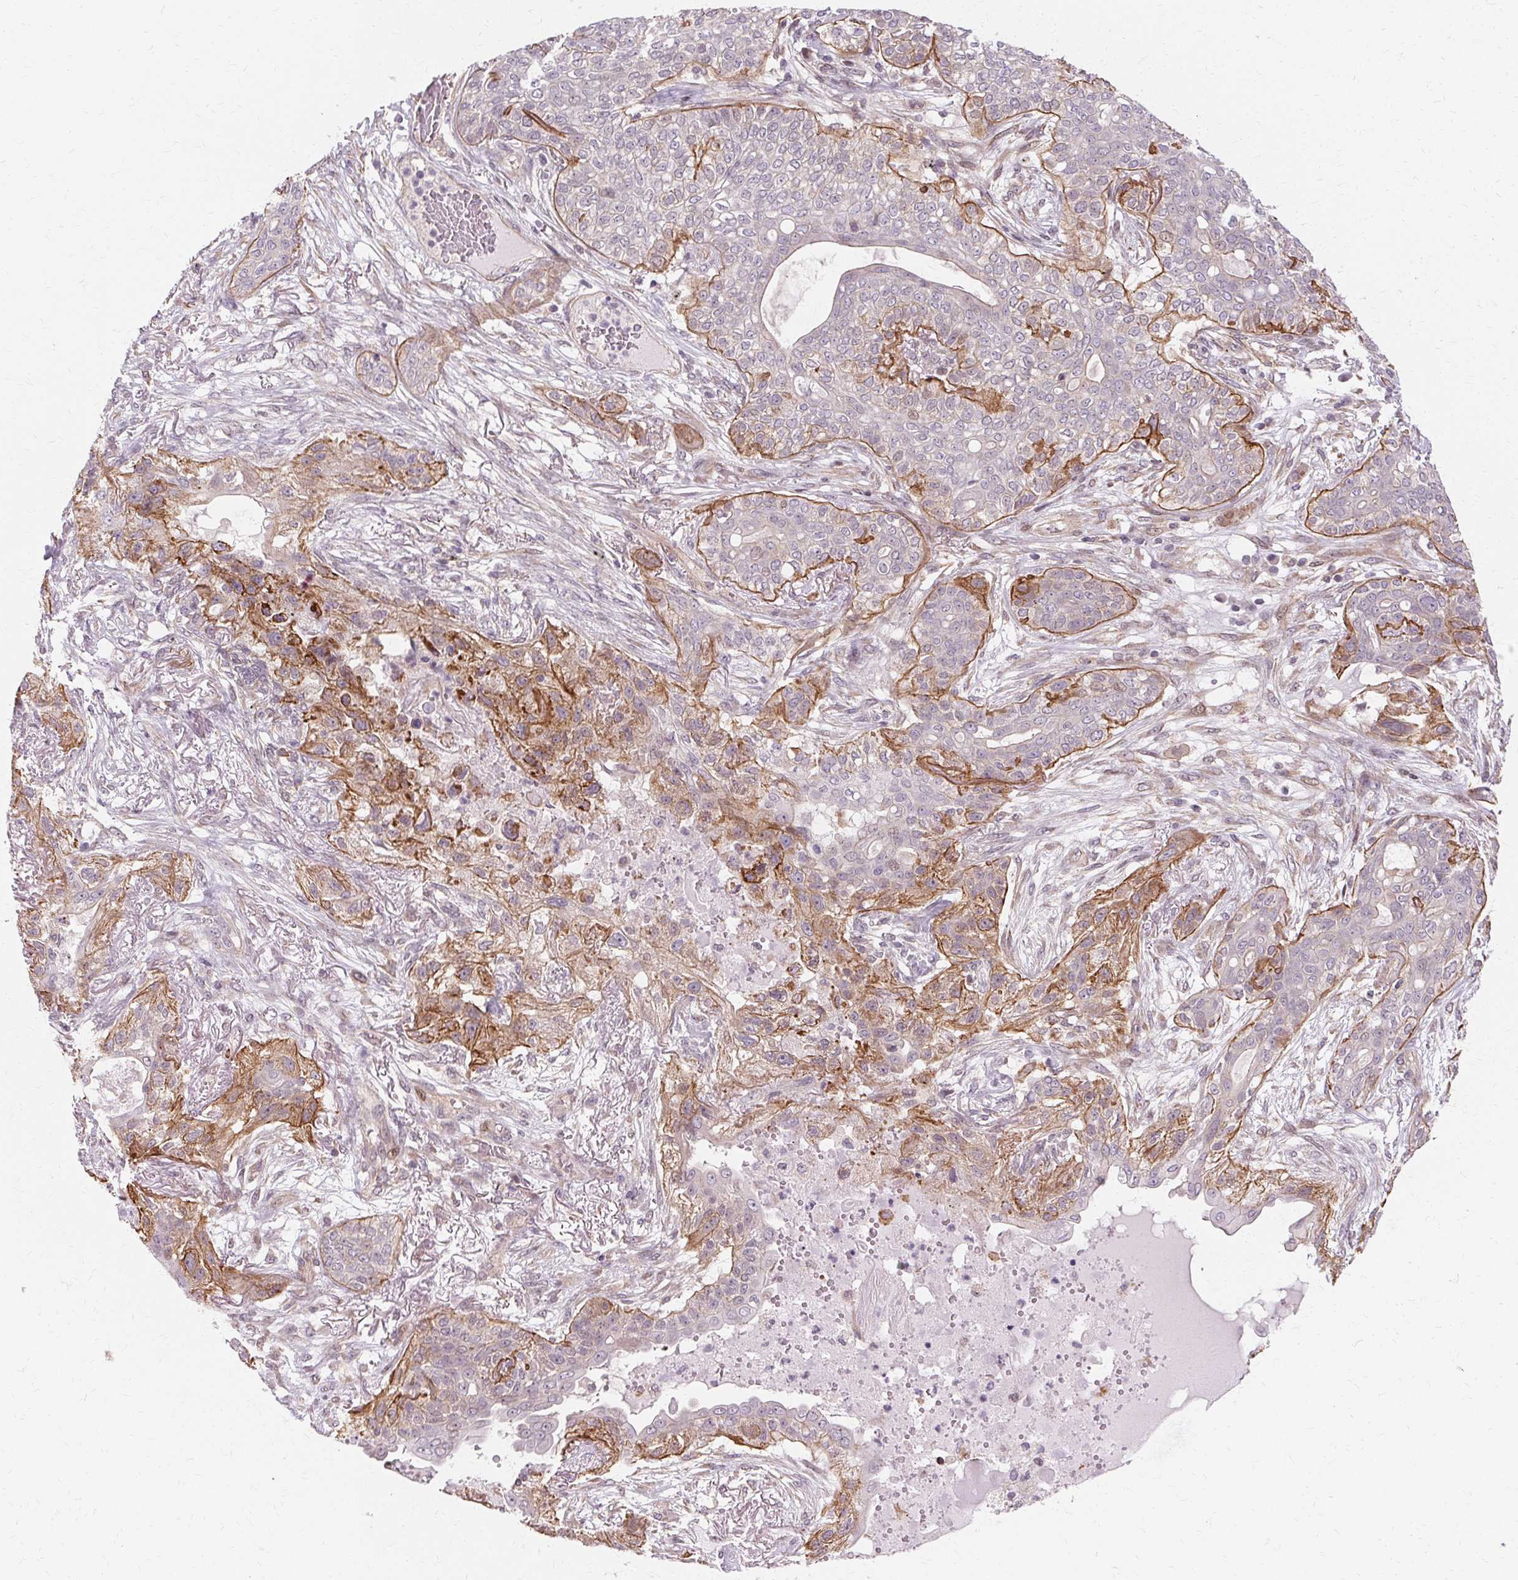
{"staining": {"intensity": "moderate", "quantity": "25%-75%", "location": "cytoplasmic/membranous"}, "tissue": "lung cancer", "cell_type": "Tumor cells", "image_type": "cancer", "snomed": [{"axis": "morphology", "description": "Squamous cell carcinoma, NOS"}, {"axis": "topography", "description": "Lung"}], "caption": "An image of human lung cancer (squamous cell carcinoma) stained for a protein shows moderate cytoplasmic/membranous brown staining in tumor cells.", "gene": "USP8", "patient": {"sex": "female", "age": 70}}